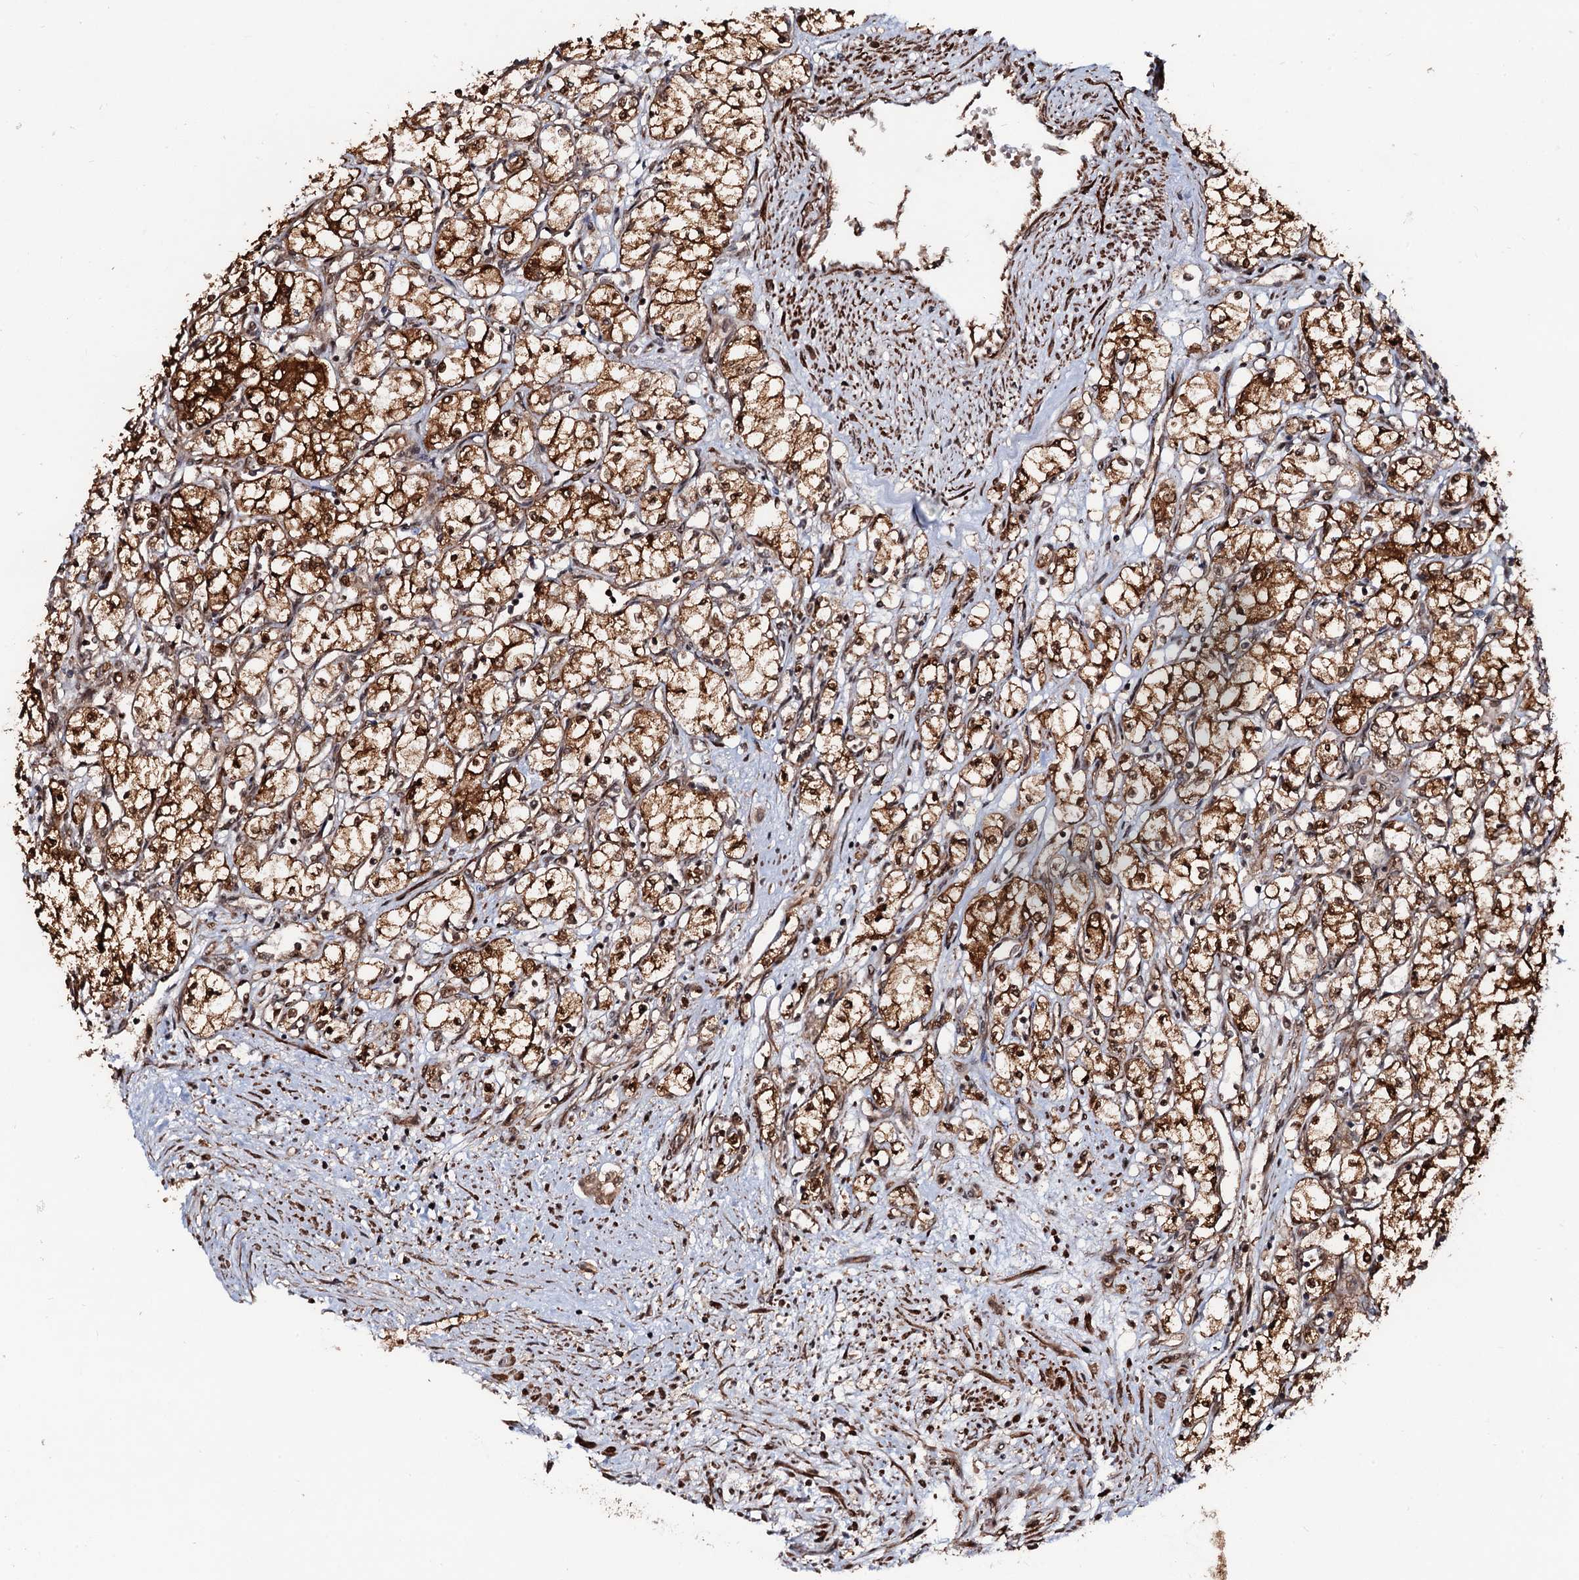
{"staining": {"intensity": "moderate", "quantity": ">75%", "location": "cytoplasmic/membranous,nuclear"}, "tissue": "renal cancer", "cell_type": "Tumor cells", "image_type": "cancer", "snomed": [{"axis": "morphology", "description": "Adenocarcinoma, NOS"}, {"axis": "topography", "description": "Kidney"}], "caption": "This photomicrograph demonstrates IHC staining of human adenocarcinoma (renal), with medium moderate cytoplasmic/membranous and nuclear expression in approximately >75% of tumor cells.", "gene": "SNRNP25", "patient": {"sex": "male", "age": 59}}